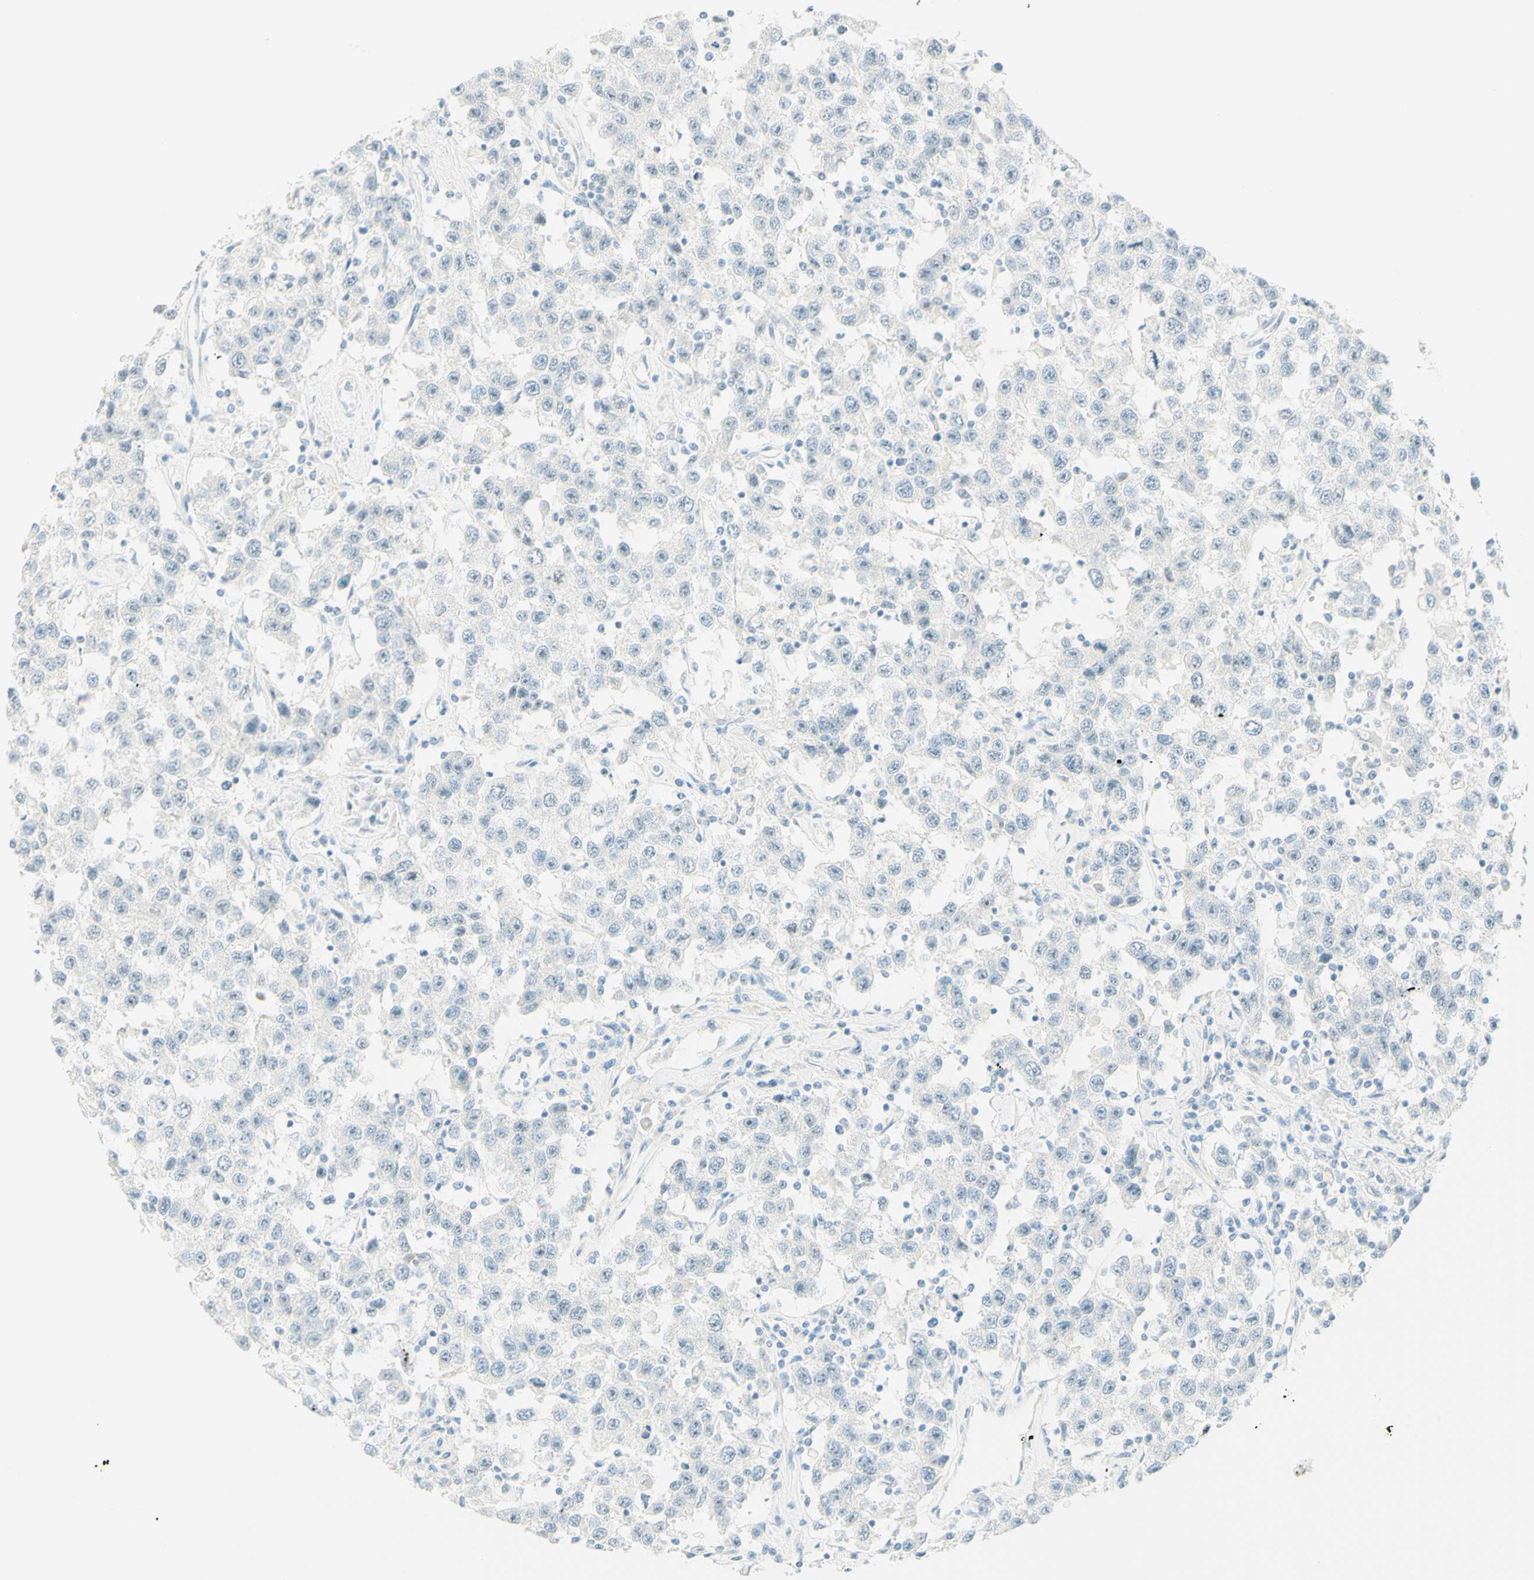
{"staining": {"intensity": "negative", "quantity": "none", "location": "none"}, "tissue": "testis cancer", "cell_type": "Tumor cells", "image_type": "cancer", "snomed": [{"axis": "morphology", "description": "Seminoma, NOS"}, {"axis": "topography", "description": "Testis"}], "caption": "A photomicrograph of testis cancer stained for a protein demonstrates no brown staining in tumor cells.", "gene": "FMR1NB", "patient": {"sex": "male", "age": 41}}